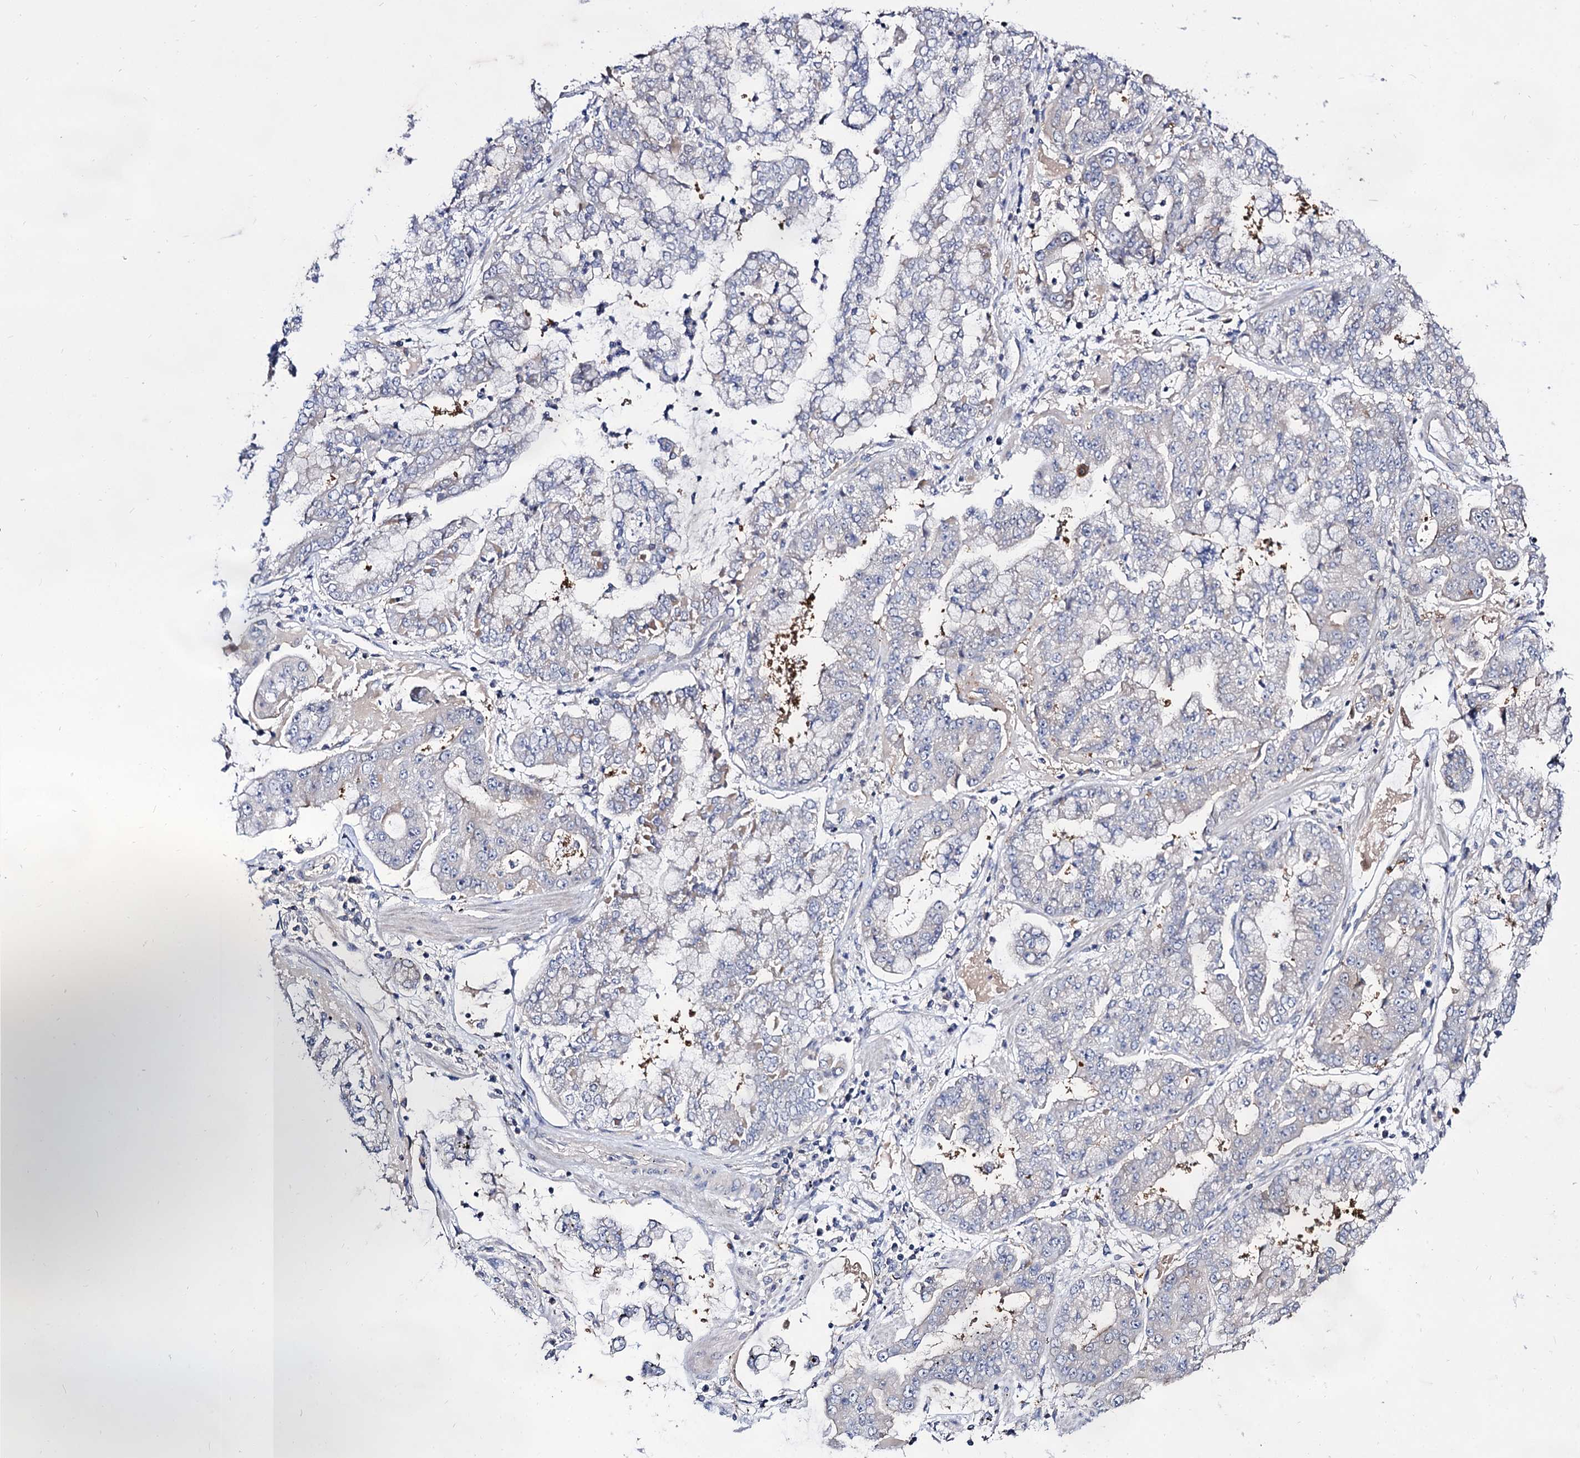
{"staining": {"intensity": "weak", "quantity": "<25%", "location": "cytoplasmic/membranous"}, "tissue": "stomach cancer", "cell_type": "Tumor cells", "image_type": "cancer", "snomed": [{"axis": "morphology", "description": "Adenocarcinoma, NOS"}, {"axis": "topography", "description": "Stomach"}], "caption": "DAB immunohistochemical staining of stomach adenocarcinoma reveals no significant expression in tumor cells. (IHC, brightfield microscopy, high magnification).", "gene": "ARFIP2", "patient": {"sex": "male", "age": 76}}